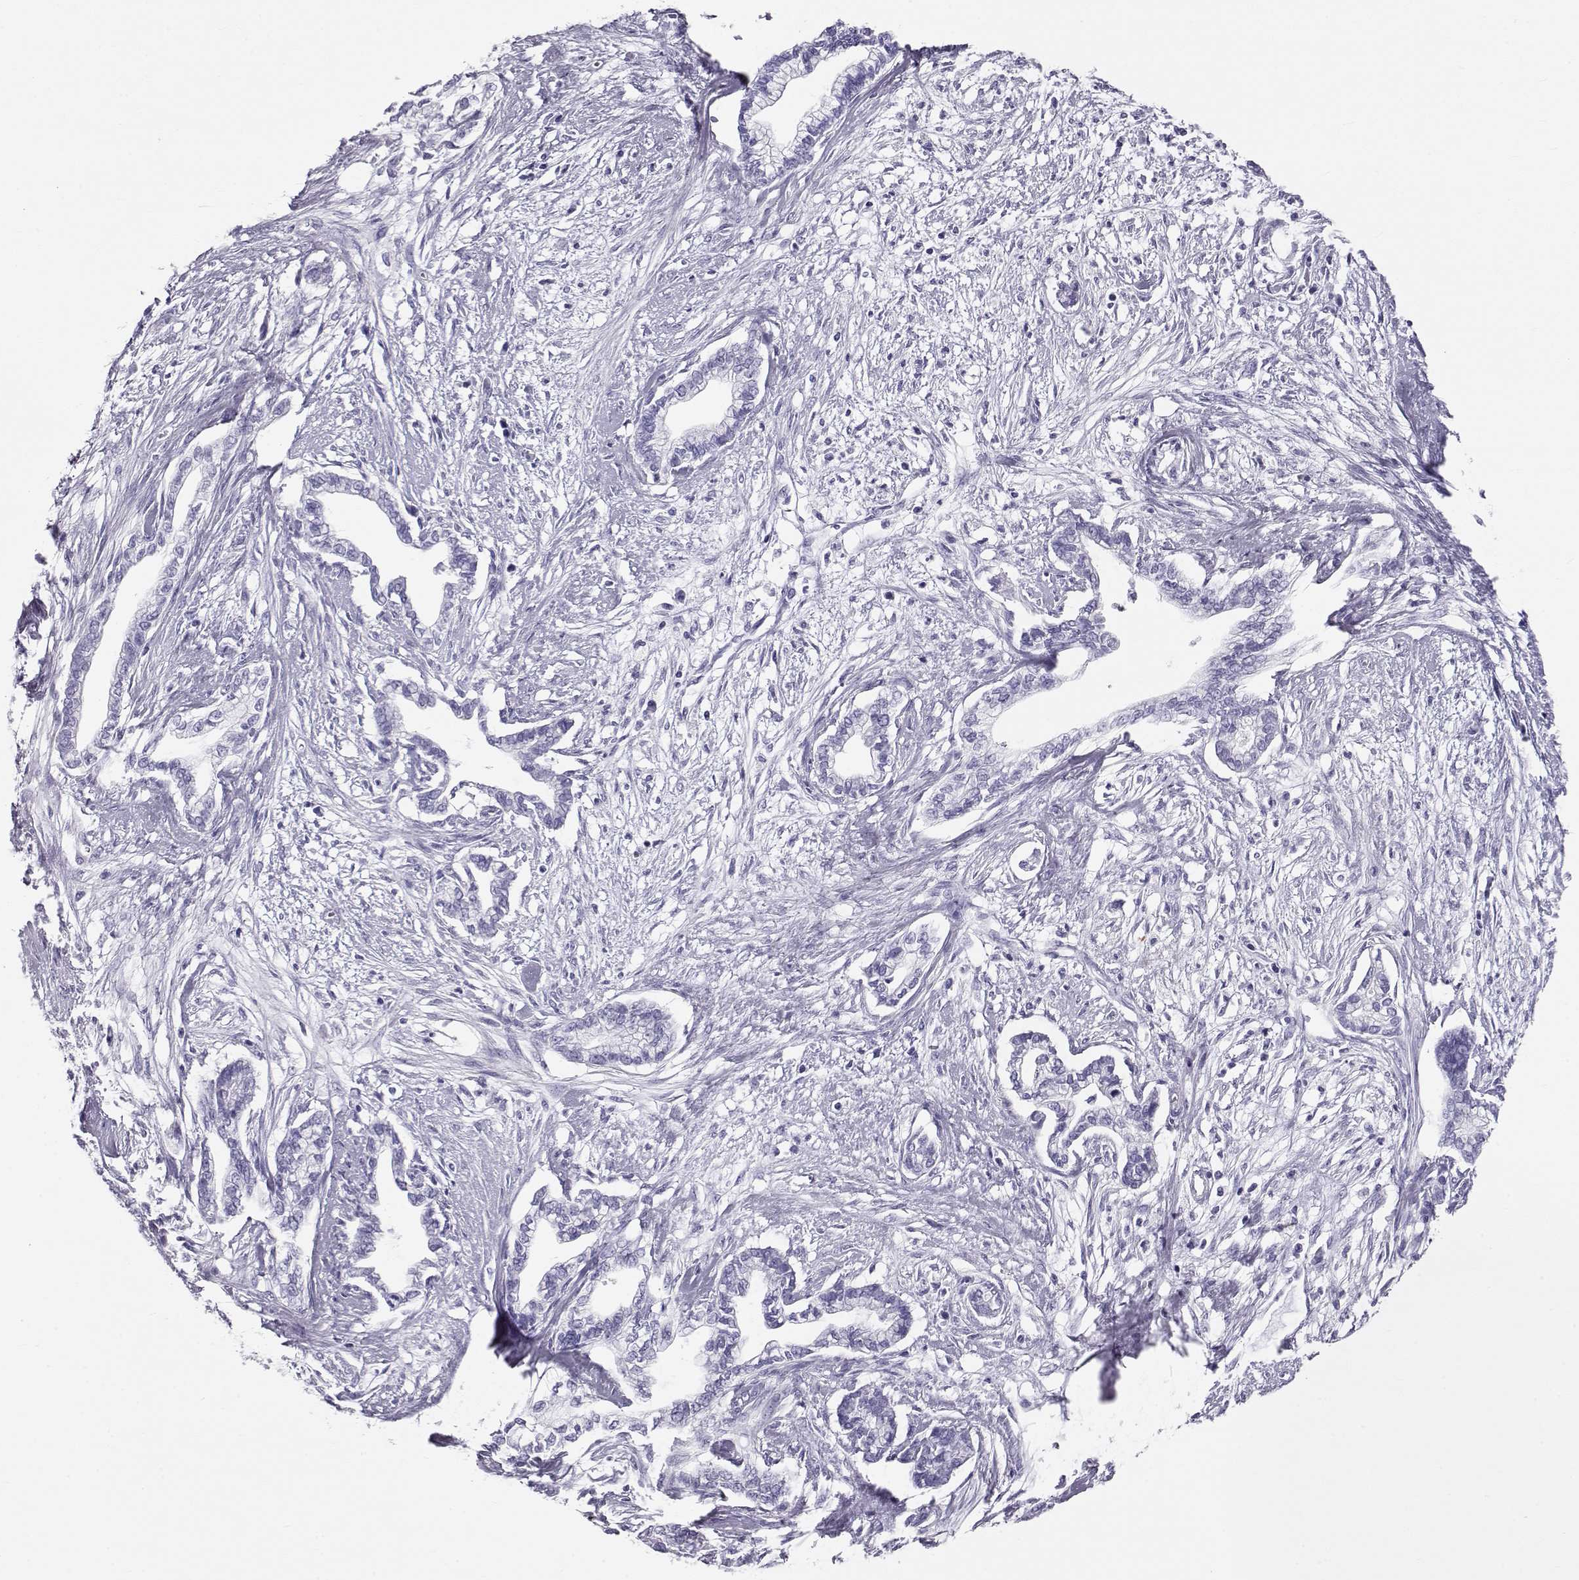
{"staining": {"intensity": "negative", "quantity": "none", "location": "none"}, "tissue": "cervical cancer", "cell_type": "Tumor cells", "image_type": "cancer", "snomed": [{"axis": "morphology", "description": "Adenocarcinoma, NOS"}, {"axis": "topography", "description": "Cervix"}], "caption": "The image exhibits no significant expression in tumor cells of cervical cancer.", "gene": "RD3", "patient": {"sex": "female", "age": 62}}